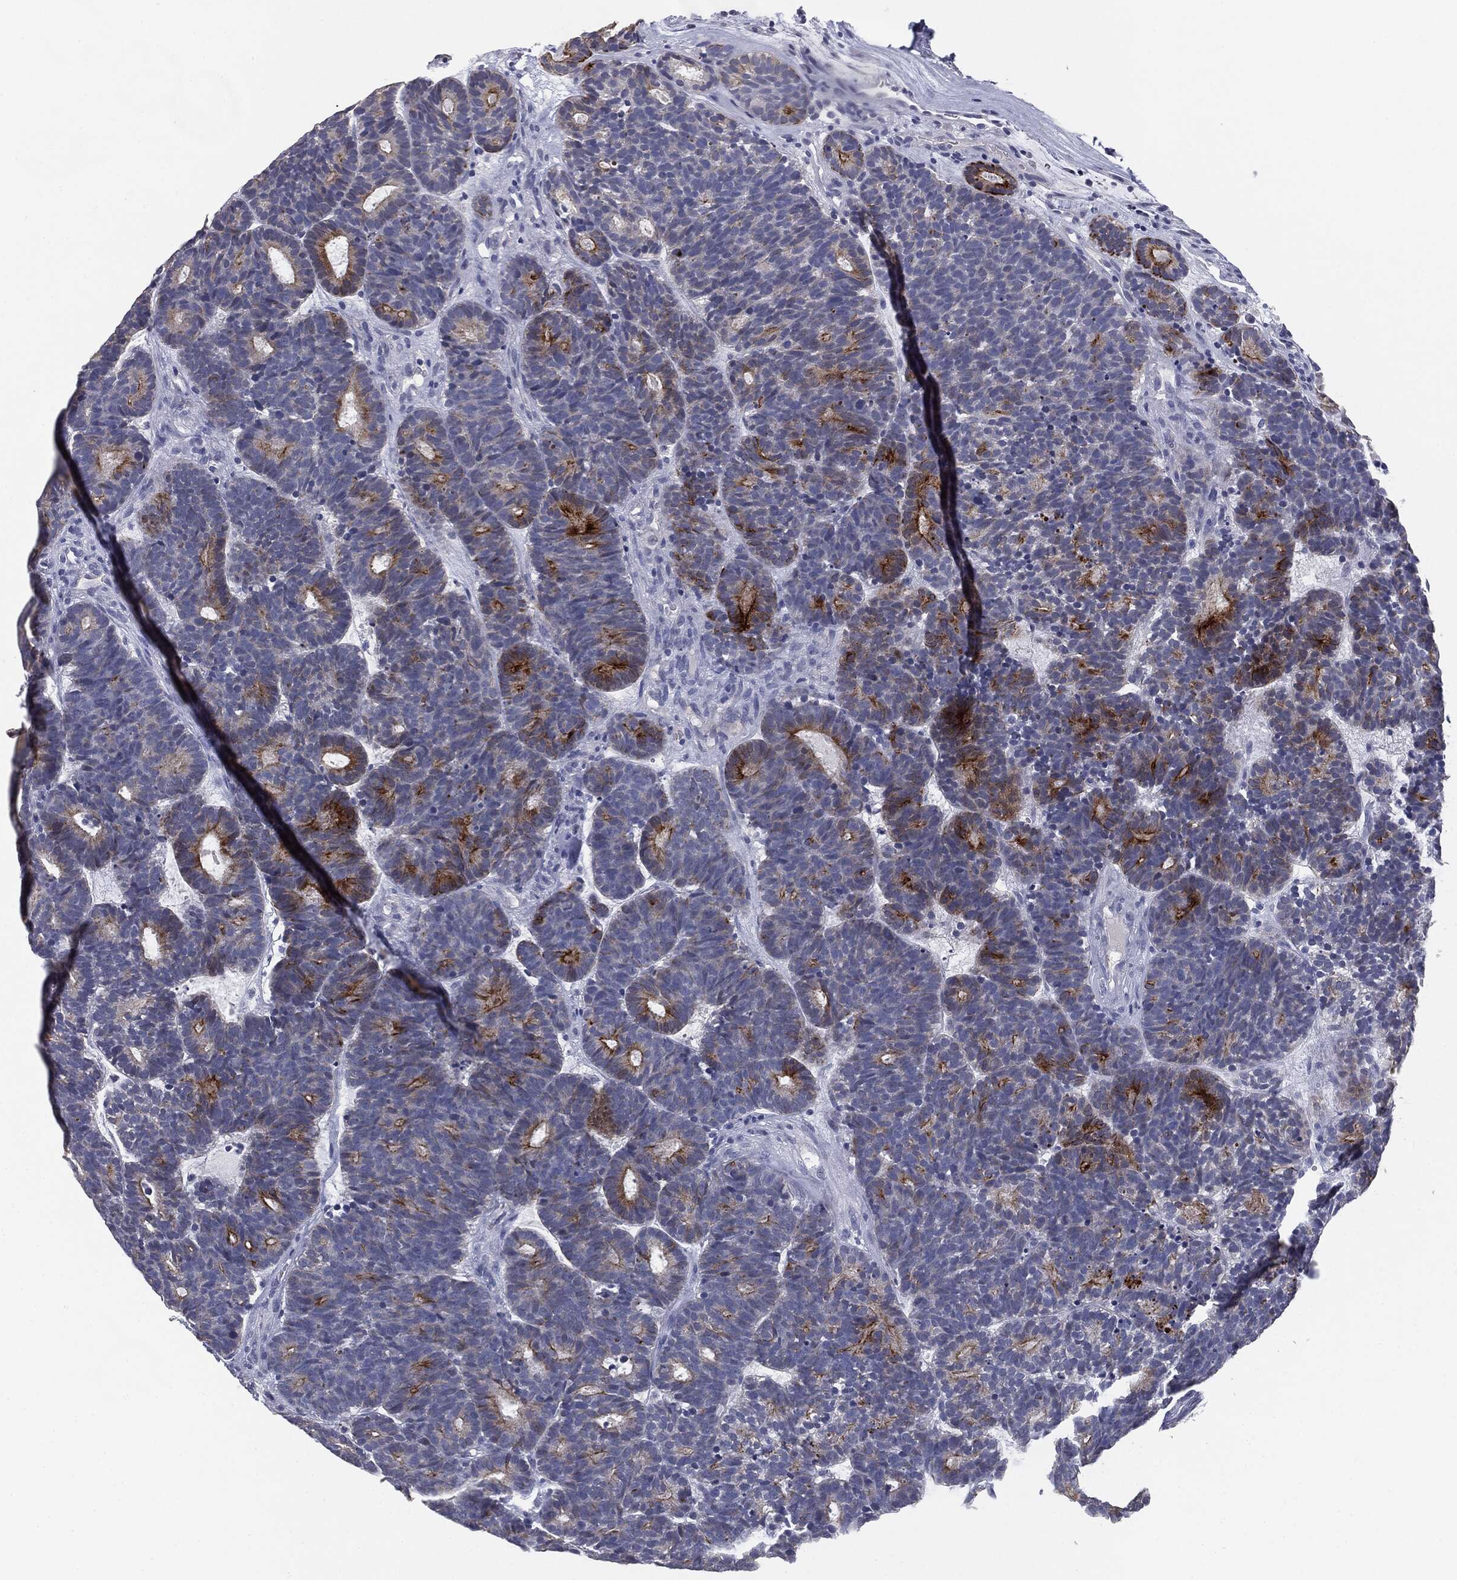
{"staining": {"intensity": "strong", "quantity": "<25%", "location": "cytoplasmic/membranous"}, "tissue": "head and neck cancer", "cell_type": "Tumor cells", "image_type": "cancer", "snomed": [{"axis": "morphology", "description": "Adenocarcinoma, NOS"}, {"axis": "topography", "description": "Head-Neck"}], "caption": "This photomicrograph displays IHC staining of head and neck adenocarcinoma, with medium strong cytoplasmic/membranous positivity in about <25% of tumor cells.", "gene": "MUC1", "patient": {"sex": "female", "age": 81}}